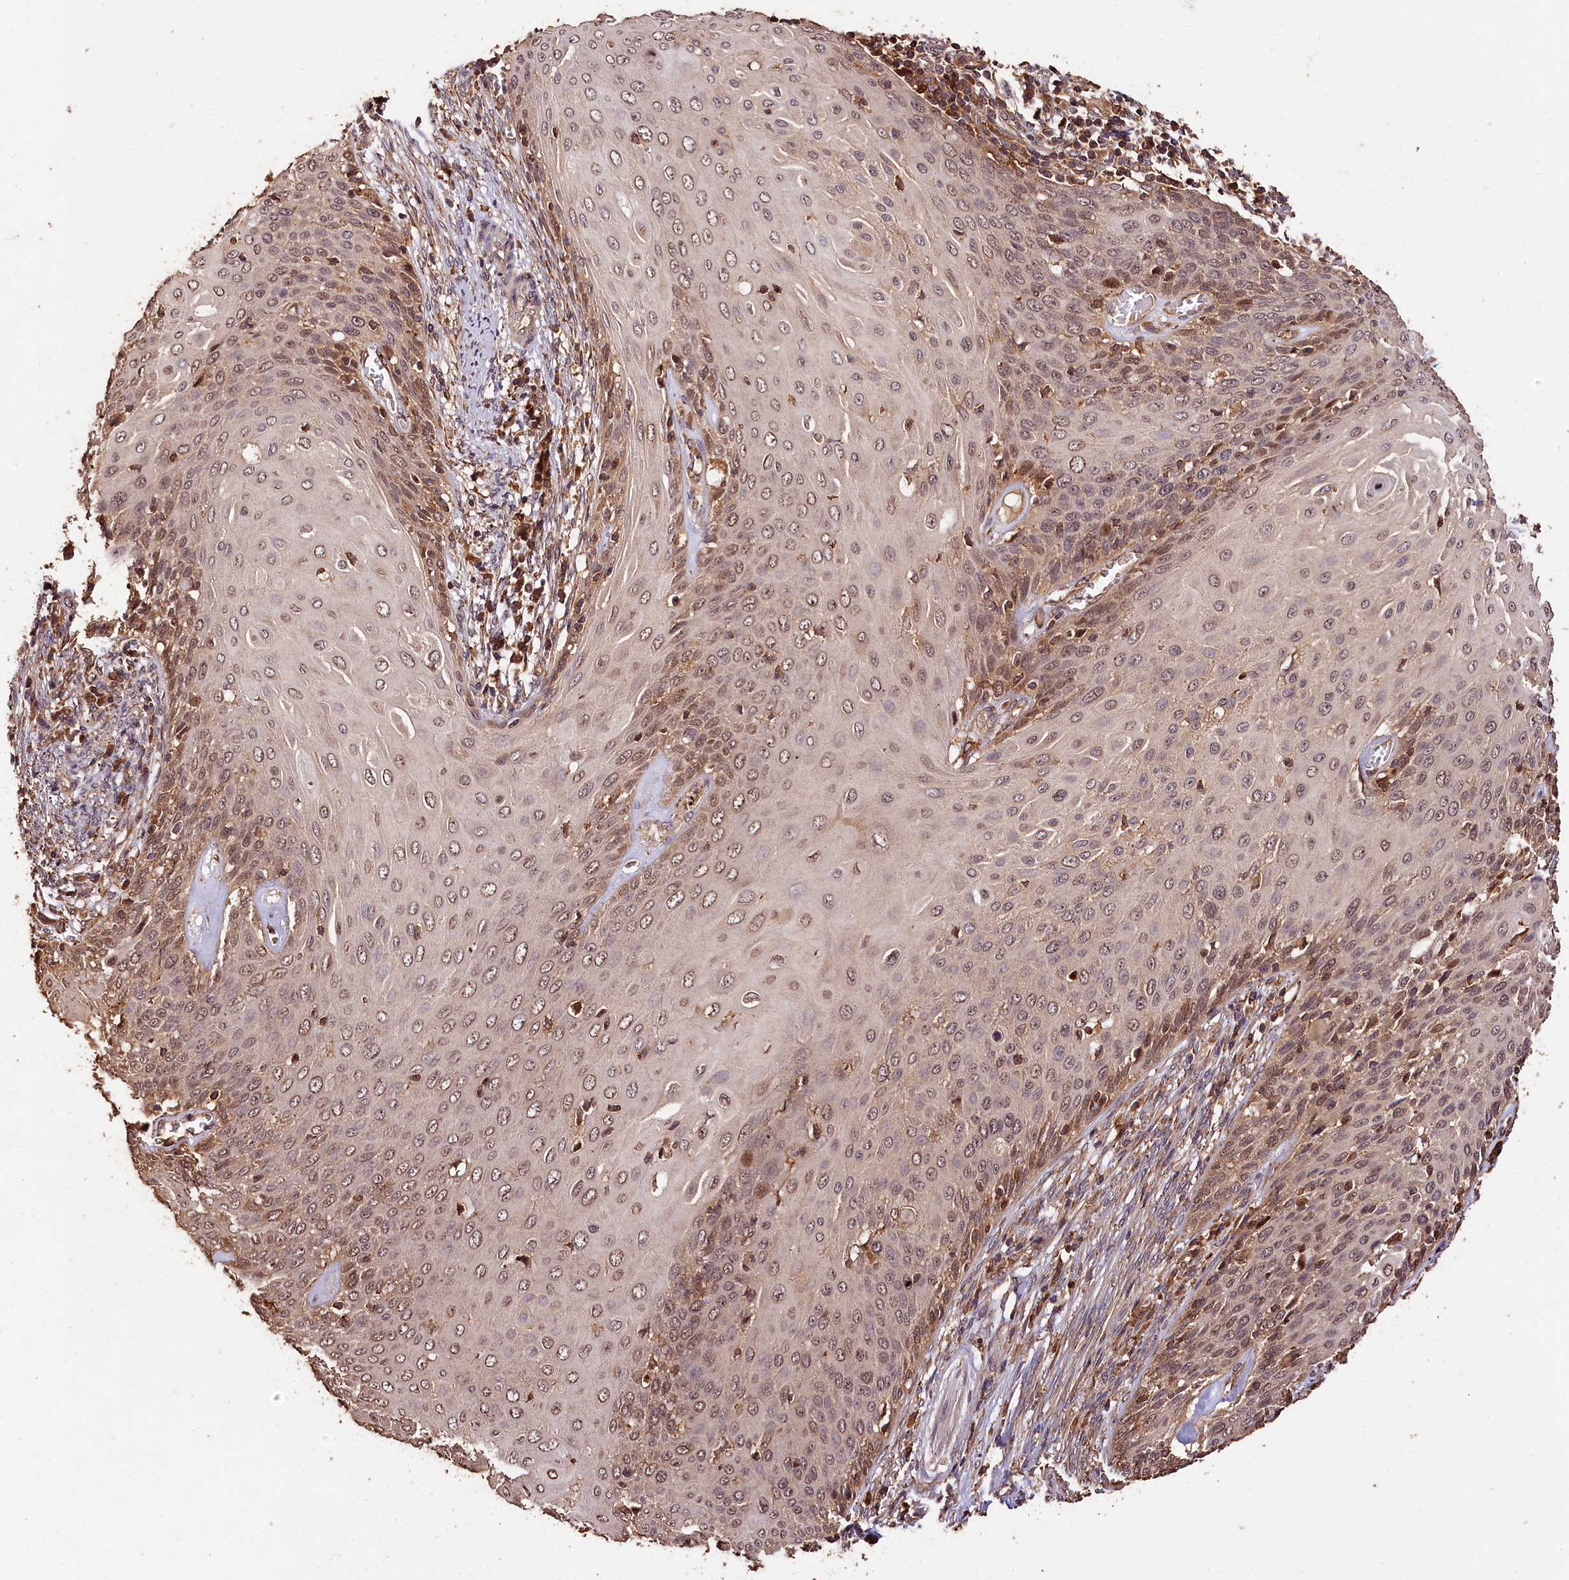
{"staining": {"intensity": "moderate", "quantity": "25%-75%", "location": "cytoplasmic/membranous,nuclear"}, "tissue": "cervical cancer", "cell_type": "Tumor cells", "image_type": "cancer", "snomed": [{"axis": "morphology", "description": "Squamous cell carcinoma, NOS"}, {"axis": "topography", "description": "Cervix"}], "caption": "Tumor cells show medium levels of moderate cytoplasmic/membranous and nuclear positivity in about 25%-75% of cells in human squamous cell carcinoma (cervical).", "gene": "KPTN", "patient": {"sex": "female", "age": 39}}